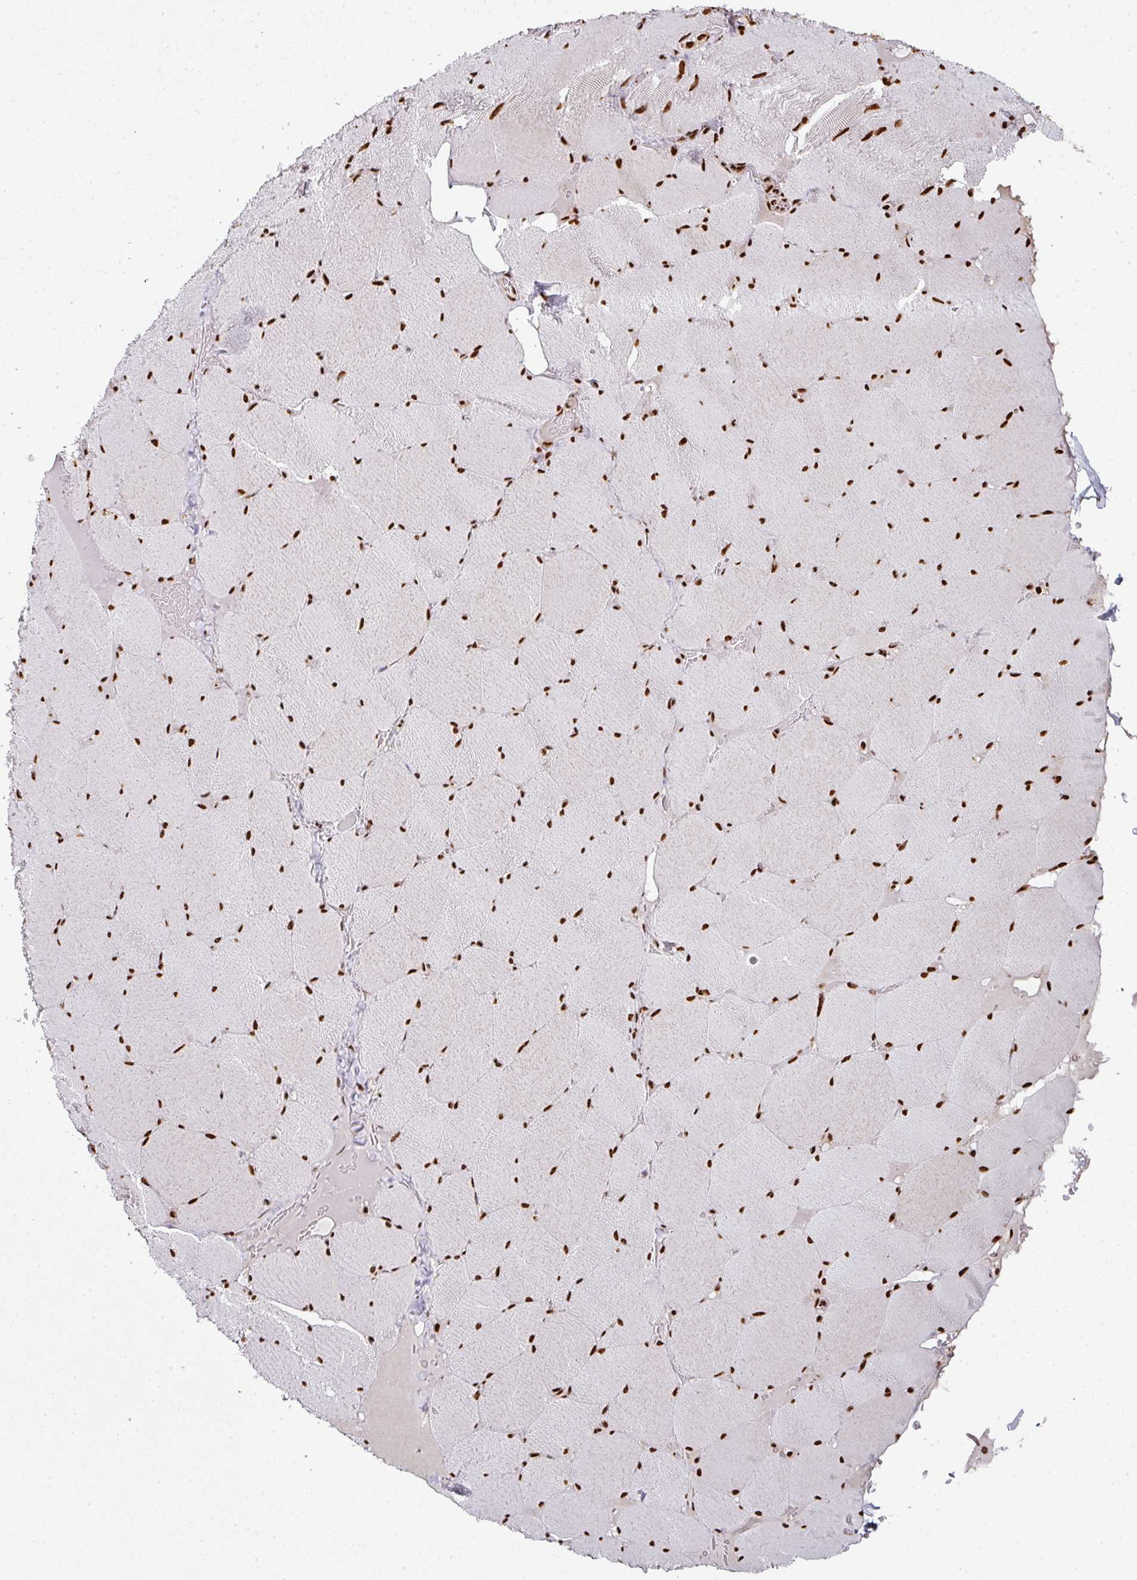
{"staining": {"intensity": "strong", "quantity": "25%-75%", "location": "nuclear"}, "tissue": "skeletal muscle", "cell_type": "Myocytes", "image_type": "normal", "snomed": [{"axis": "morphology", "description": "Normal tissue, NOS"}, {"axis": "topography", "description": "Skeletal muscle"}, {"axis": "topography", "description": "Head-Neck"}], "caption": "This is an image of immunohistochemistry (IHC) staining of benign skeletal muscle, which shows strong staining in the nuclear of myocytes.", "gene": "SIK3", "patient": {"sex": "male", "age": 66}}